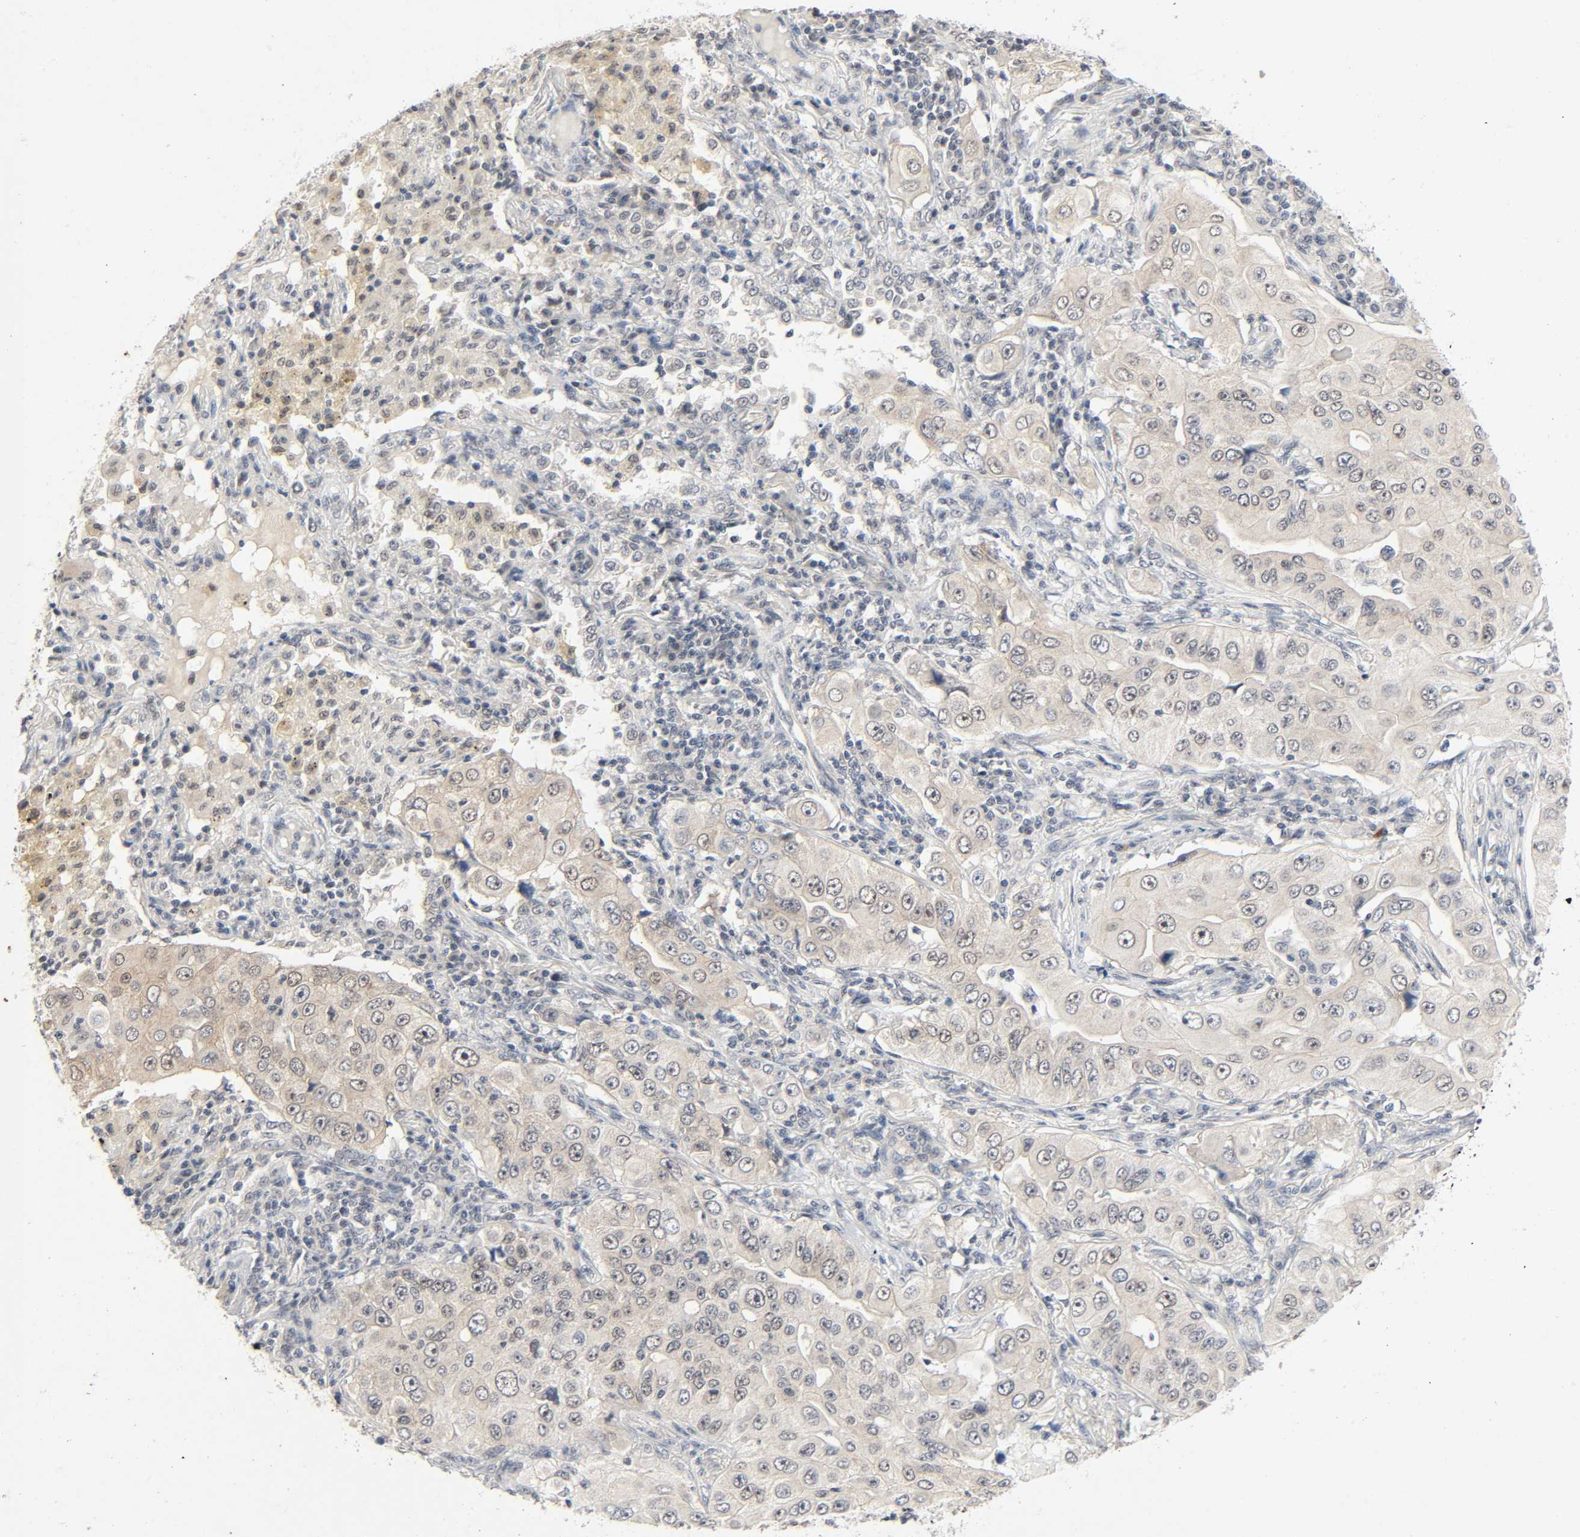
{"staining": {"intensity": "weak", "quantity": "25%-75%", "location": "cytoplasmic/membranous"}, "tissue": "lung cancer", "cell_type": "Tumor cells", "image_type": "cancer", "snomed": [{"axis": "morphology", "description": "Adenocarcinoma, NOS"}, {"axis": "topography", "description": "Lung"}], "caption": "The image reveals immunohistochemical staining of lung adenocarcinoma. There is weak cytoplasmic/membranous staining is appreciated in approximately 25%-75% of tumor cells. The staining was performed using DAB (3,3'-diaminobenzidine), with brown indicating positive protein expression. Nuclei are stained blue with hematoxylin.", "gene": "MAPKAPK5", "patient": {"sex": "male", "age": 84}}